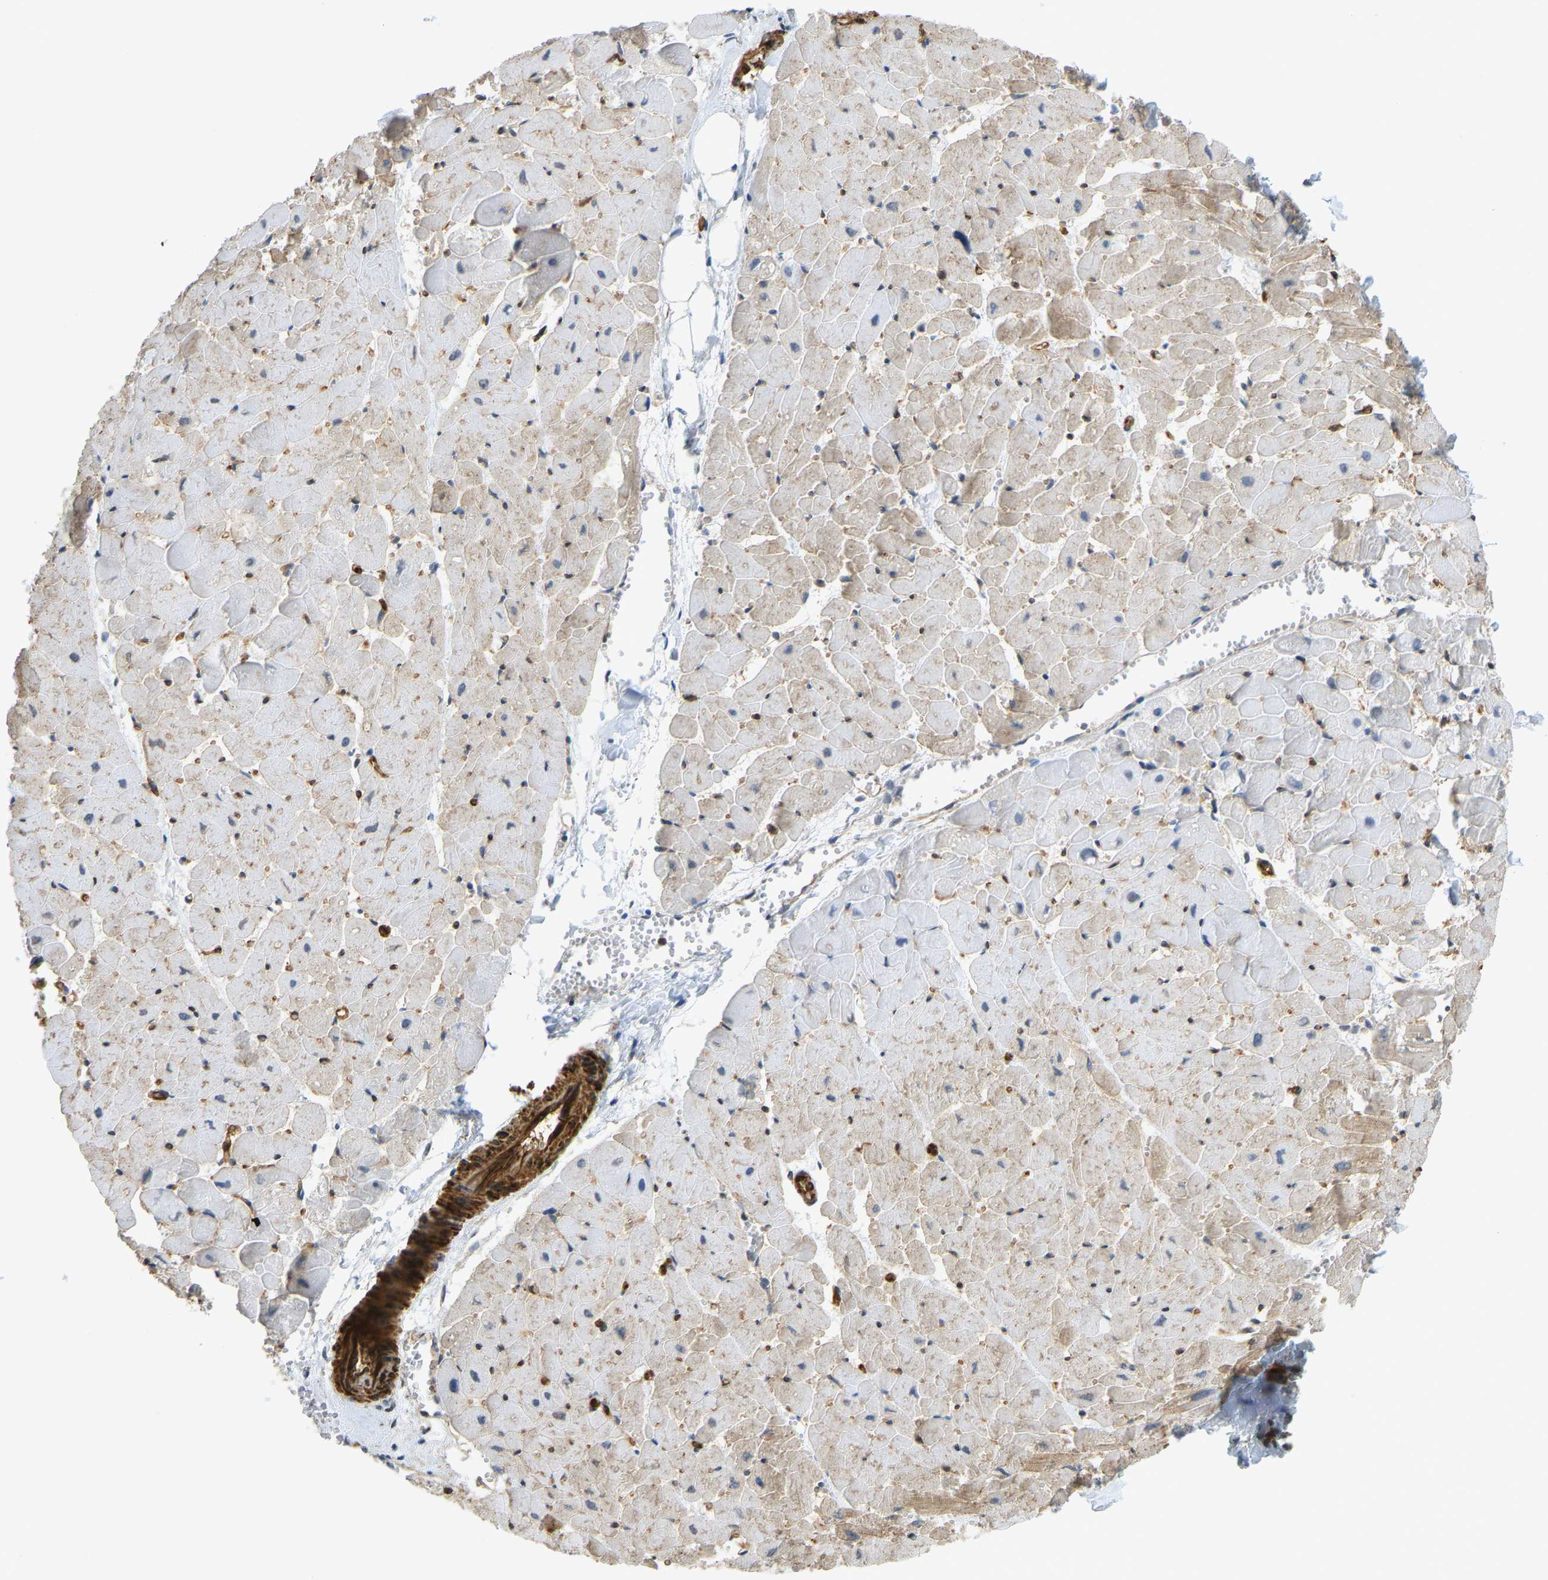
{"staining": {"intensity": "moderate", "quantity": "25%-75%", "location": "cytoplasmic/membranous"}, "tissue": "heart muscle", "cell_type": "Cardiomyocytes", "image_type": "normal", "snomed": [{"axis": "morphology", "description": "Normal tissue, NOS"}, {"axis": "topography", "description": "Heart"}], "caption": "Moderate cytoplasmic/membranous staining is present in about 25%-75% of cardiomyocytes in normal heart muscle.", "gene": "KIAA1671", "patient": {"sex": "female", "age": 19}}